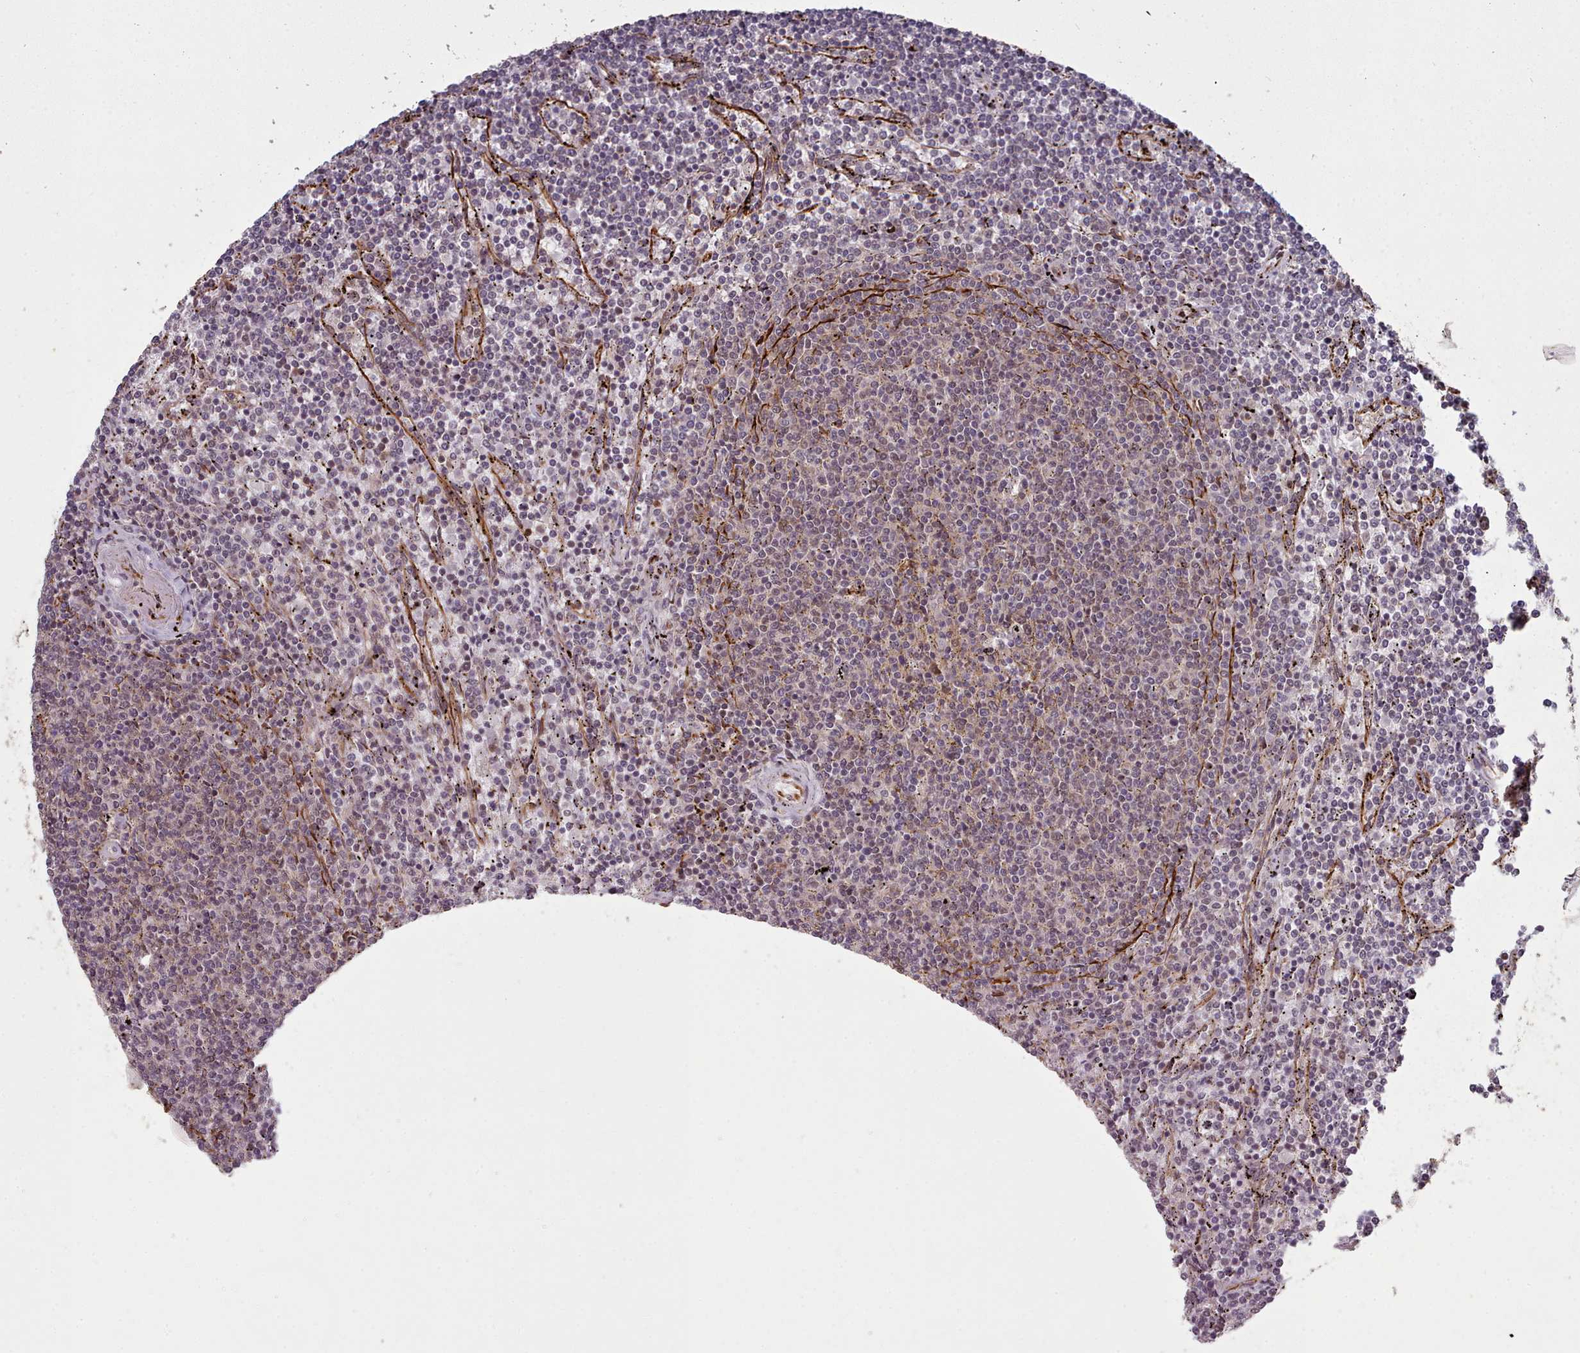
{"staining": {"intensity": "weak", "quantity": "<25%", "location": "cytoplasmic/membranous"}, "tissue": "lymphoma", "cell_type": "Tumor cells", "image_type": "cancer", "snomed": [{"axis": "morphology", "description": "Malignant lymphoma, non-Hodgkin's type, Low grade"}, {"axis": "topography", "description": "Spleen"}], "caption": "Lymphoma was stained to show a protein in brown. There is no significant expression in tumor cells.", "gene": "DHX8", "patient": {"sex": "female", "age": 50}}